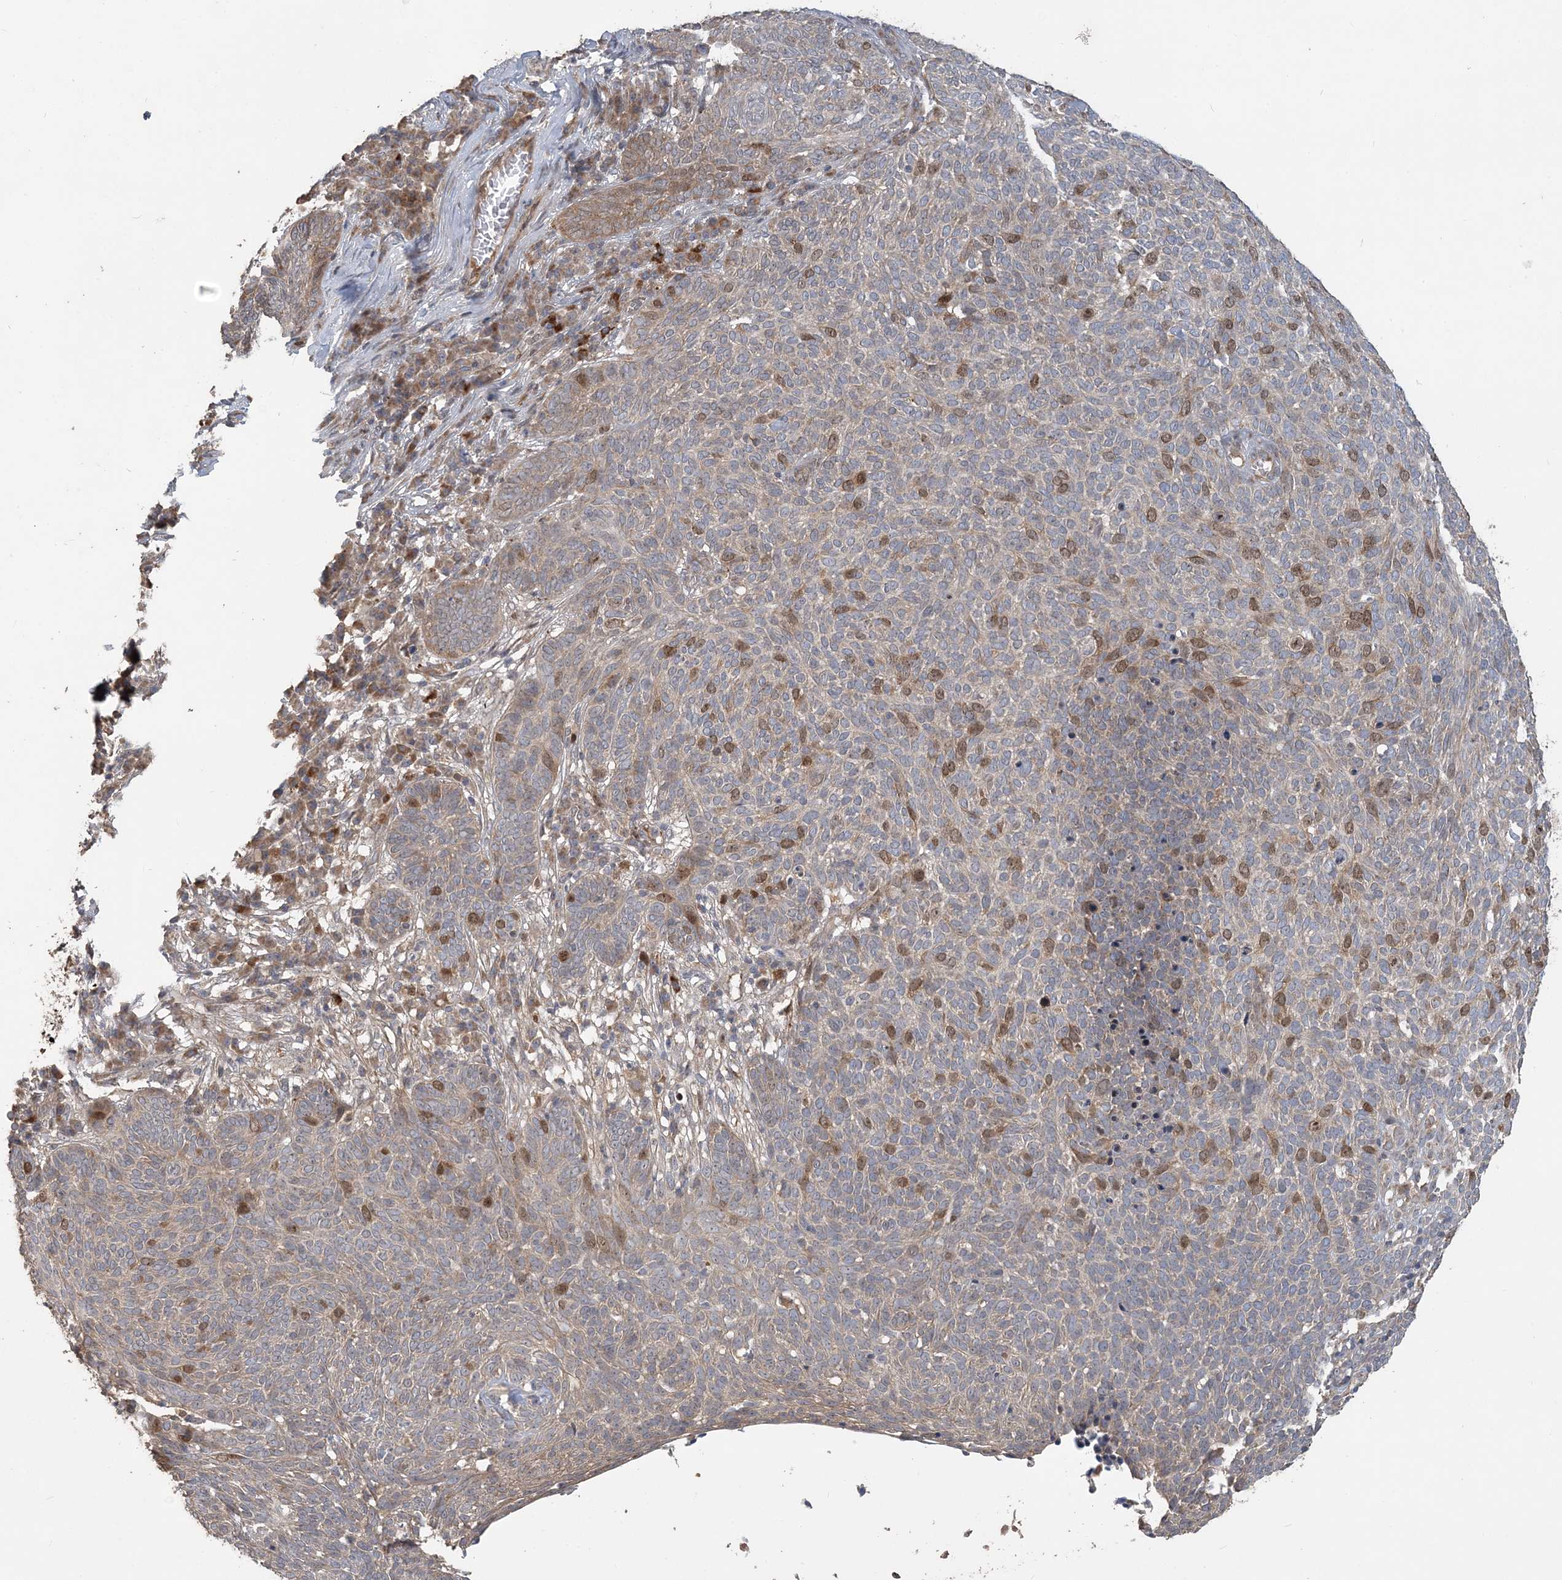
{"staining": {"intensity": "moderate", "quantity": "<25%", "location": "nuclear"}, "tissue": "skin cancer", "cell_type": "Tumor cells", "image_type": "cancer", "snomed": [{"axis": "morphology", "description": "Squamous cell carcinoma, NOS"}, {"axis": "topography", "description": "Skin"}], "caption": "Skin cancer (squamous cell carcinoma) stained with a protein marker demonstrates moderate staining in tumor cells.", "gene": "TRAIP", "patient": {"sex": "female", "age": 90}}